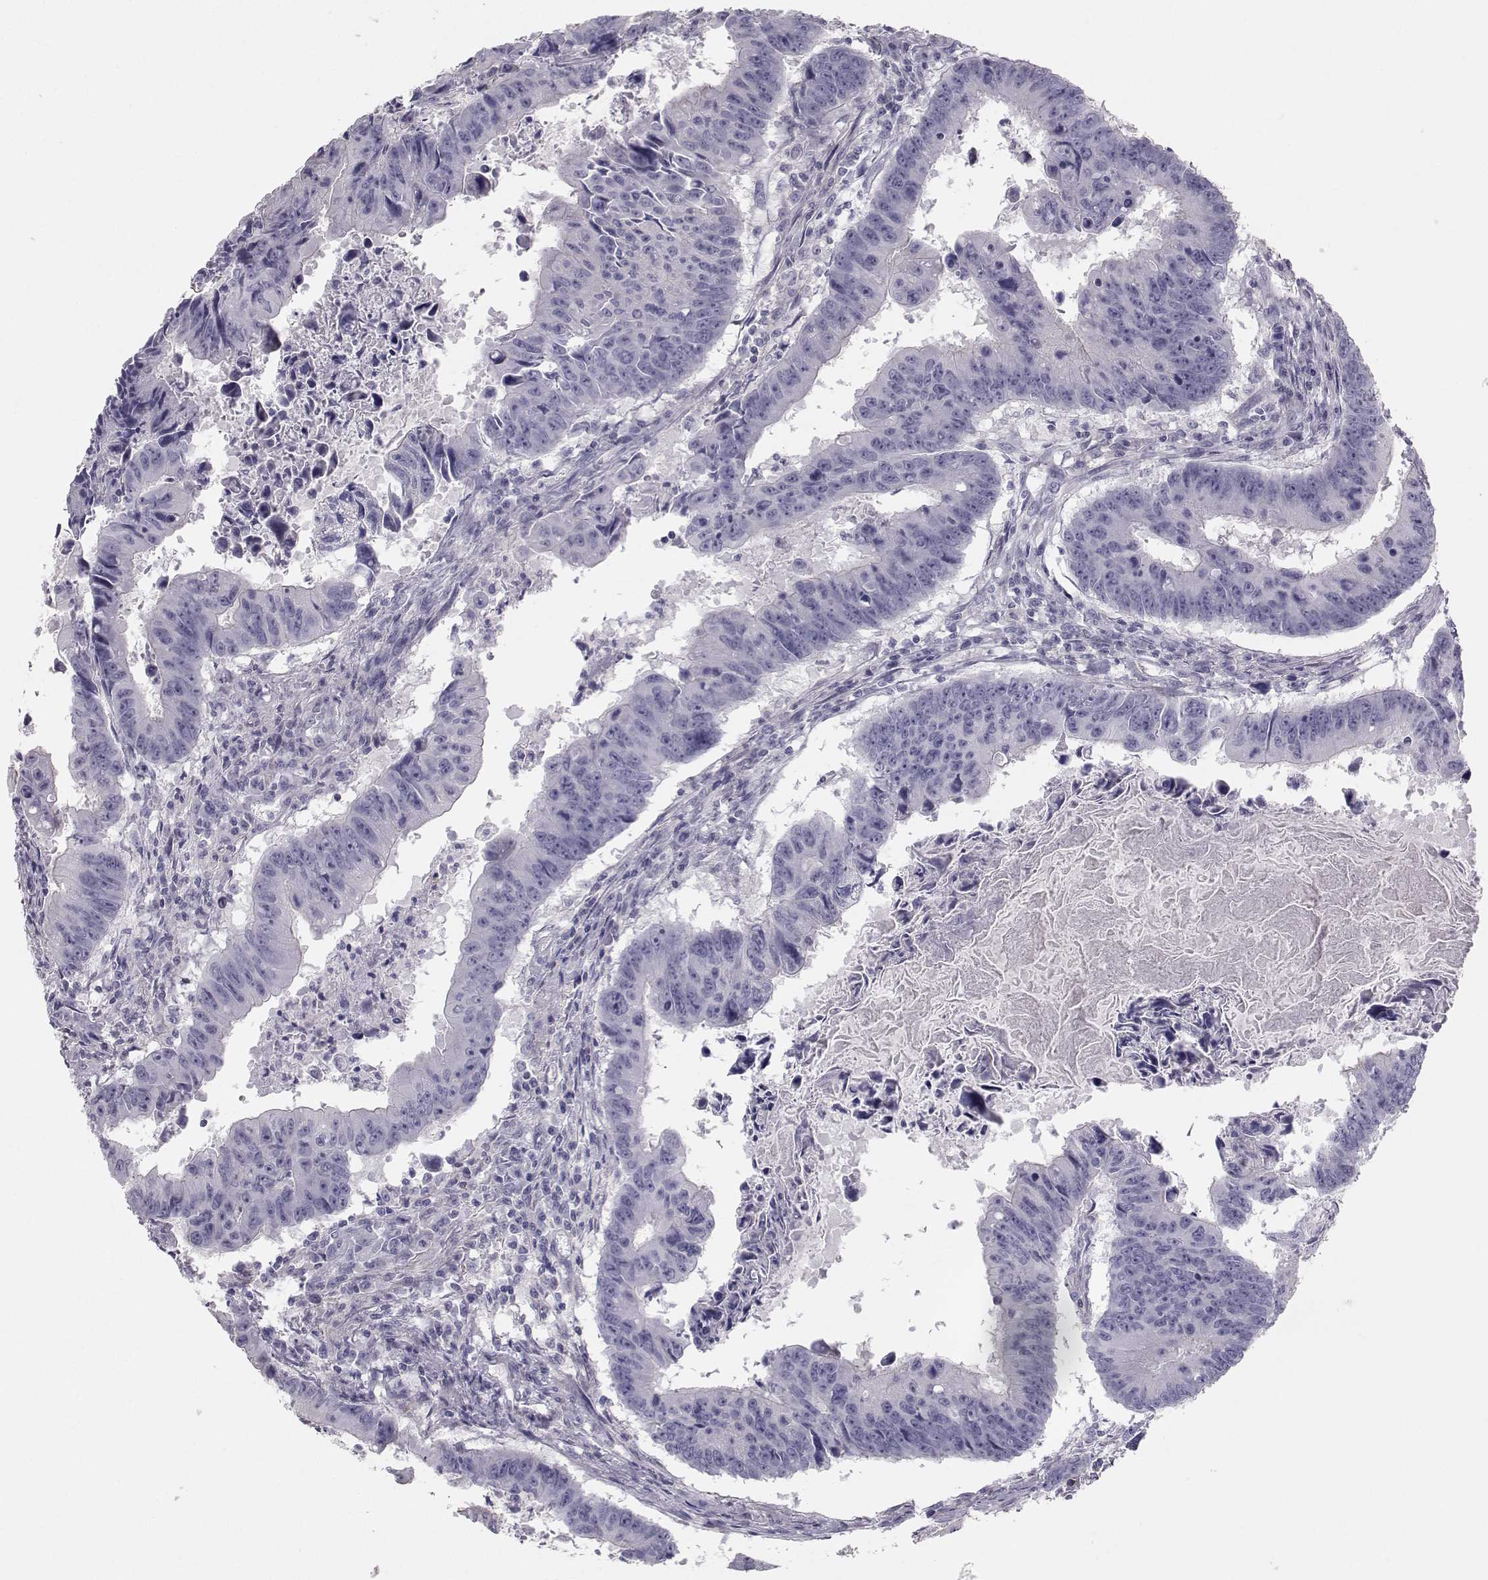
{"staining": {"intensity": "negative", "quantity": "none", "location": "none"}, "tissue": "colorectal cancer", "cell_type": "Tumor cells", "image_type": "cancer", "snomed": [{"axis": "morphology", "description": "Adenocarcinoma, NOS"}, {"axis": "topography", "description": "Colon"}], "caption": "Micrograph shows no significant protein staining in tumor cells of colorectal cancer.", "gene": "GARIN3", "patient": {"sex": "female", "age": 87}}